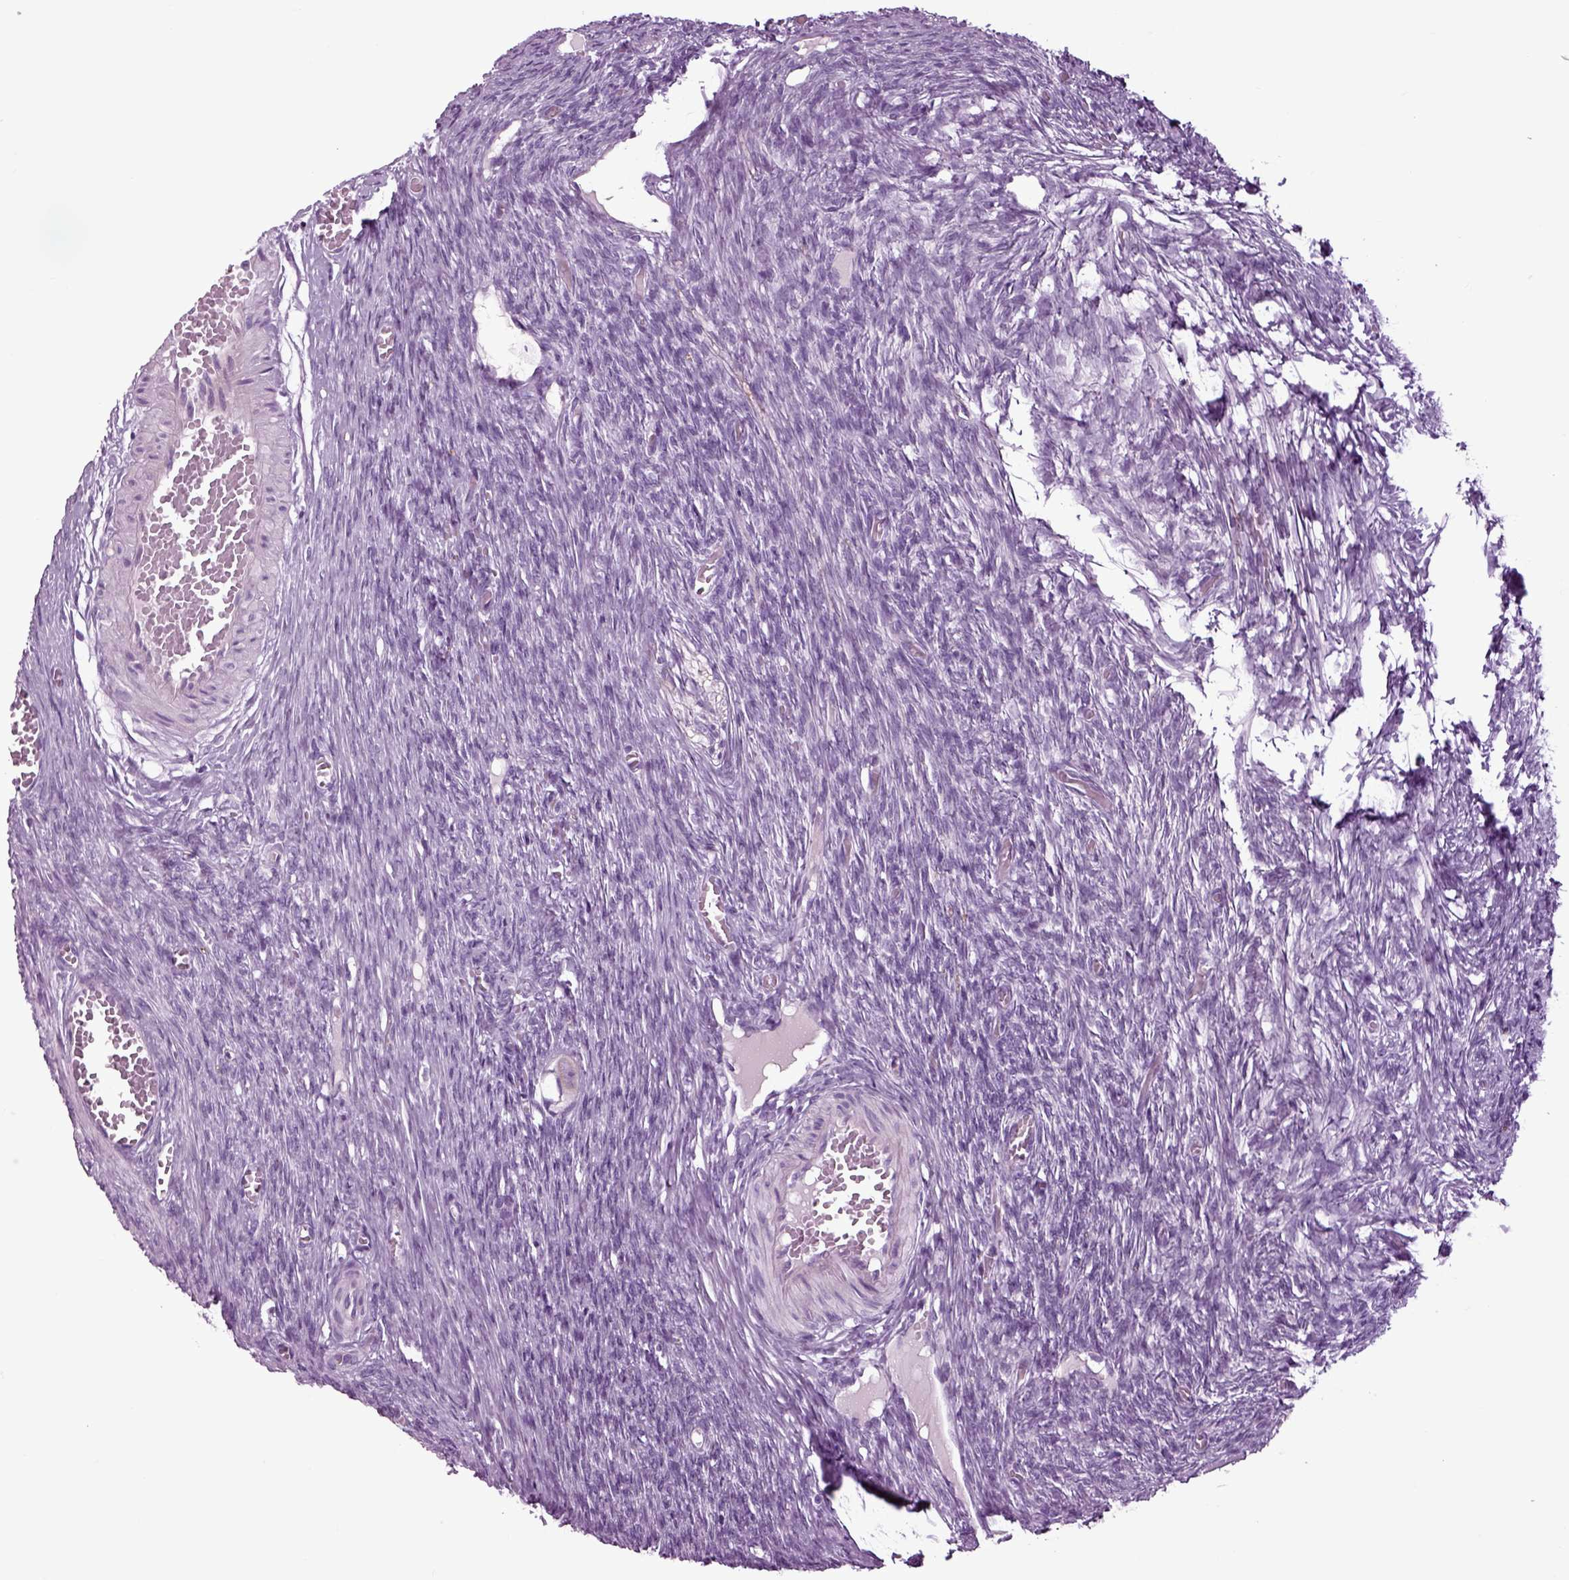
{"staining": {"intensity": "negative", "quantity": "none", "location": "none"}, "tissue": "ovary", "cell_type": "Follicle cells", "image_type": "normal", "snomed": [{"axis": "morphology", "description": "Normal tissue, NOS"}, {"axis": "topography", "description": "Ovary"}], "caption": "A high-resolution micrograph shows immunohistochemistry staining of benign ovary, which shows no significant expression in follicle cells. (DAB (3,3'-diaminobenzidine) immunohistochemistry (IHC) with hematoxylin counter stain).", "gene": "ARHGAP11A", "patient": {"sex": "female", "age": 27}}